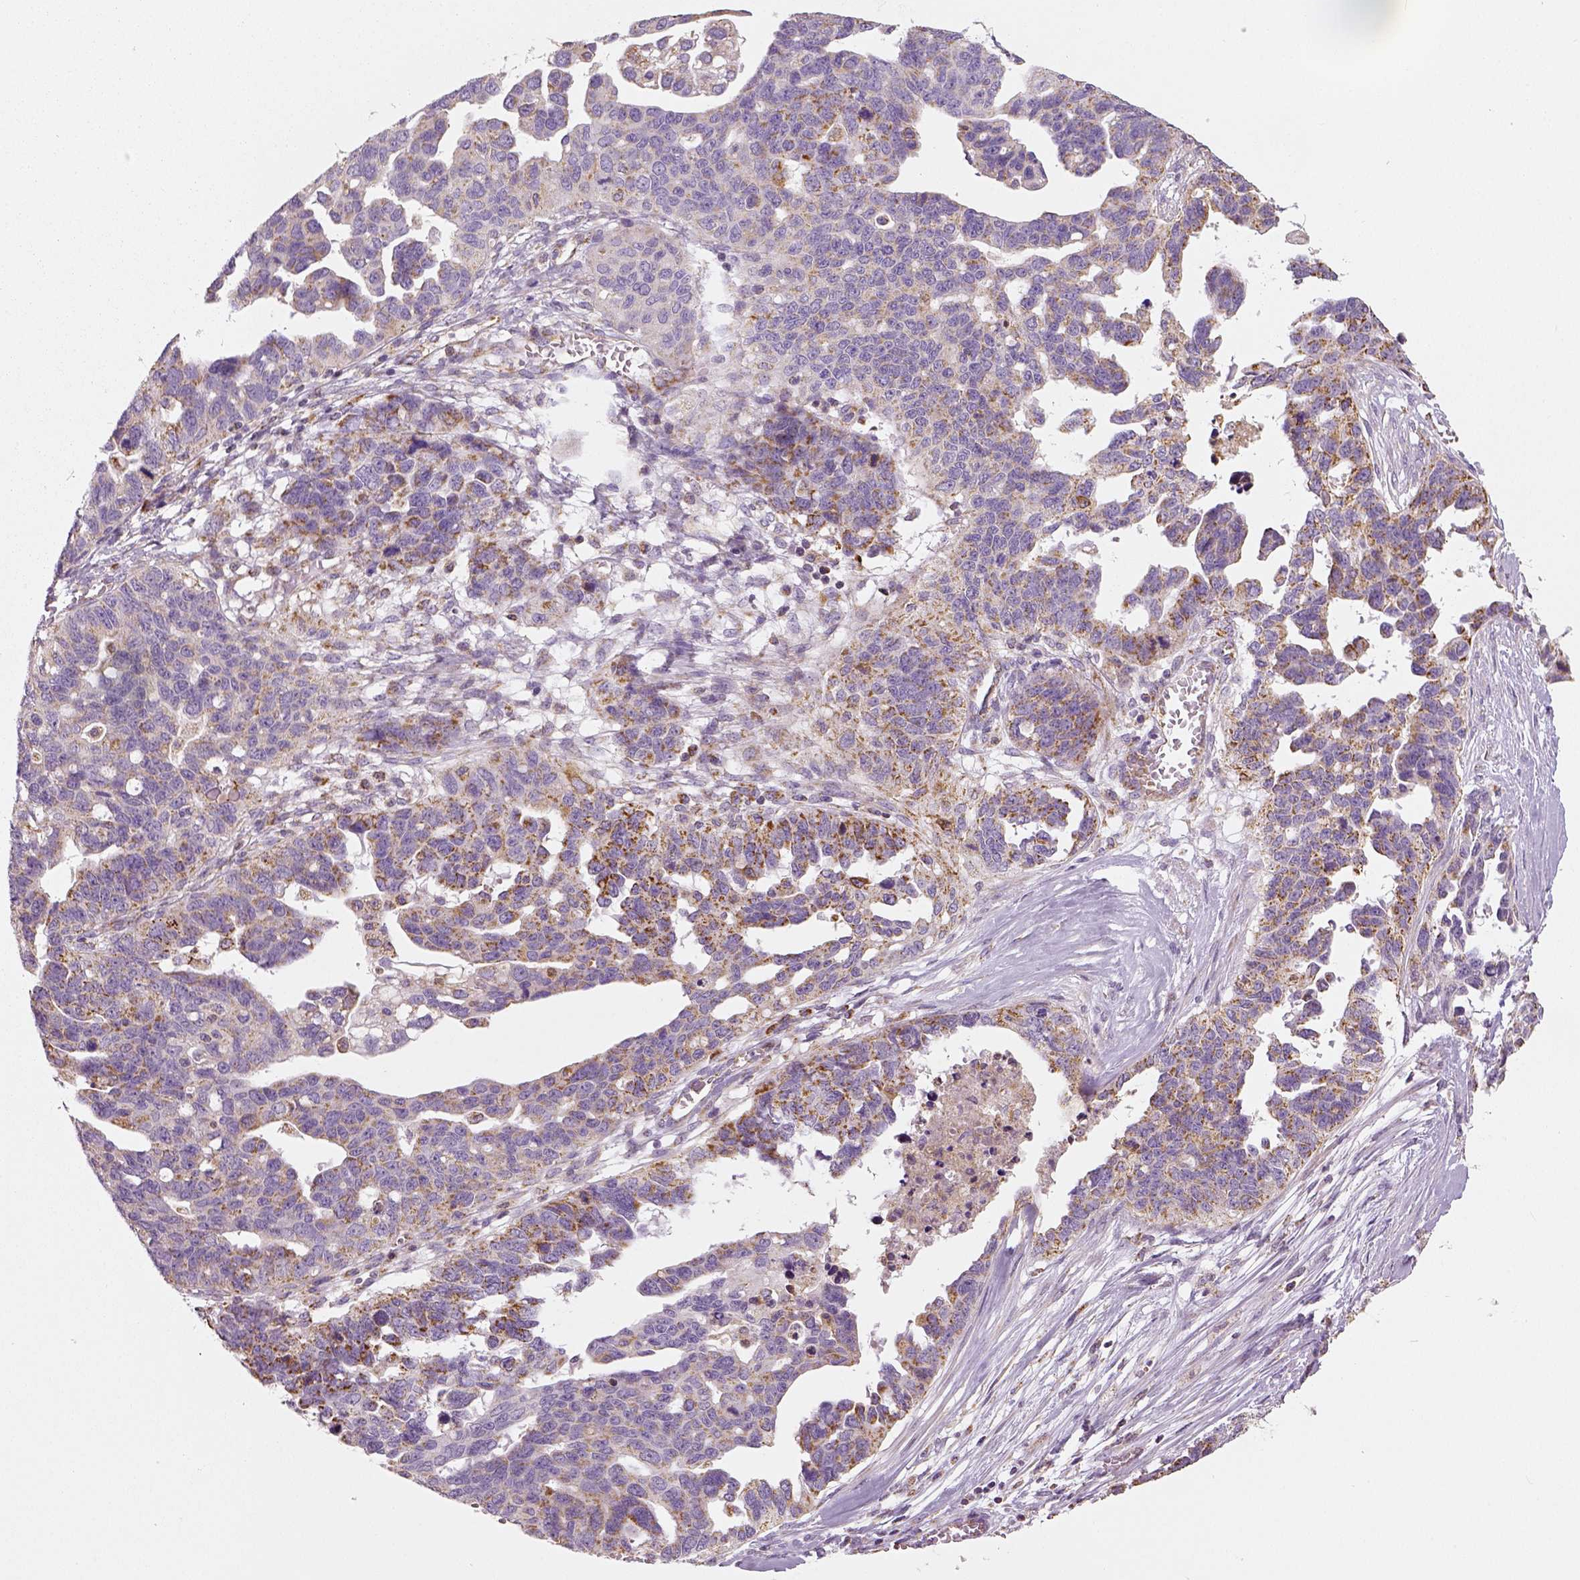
{"staining": {"intensity": "strong", "quantity": "<25%", "location": "cytoplasmic/membranous"}, "tissue": "ovarian cancer", "cell_type": "Tumor cells", "image_type": "cancer", "snomed": [{"axis": "morphology", "description": "Cystadenocarcinoma, serous, NOS"}, {"axis": "topography", "description": "Ovary"}], "caption": "A photomicrograph of human ovarian cancer stained for a protein displays strong cytoplasmic/membranous brown staining in tumor cells.", "gene": "PGAM5", "patient": {"sex": "female", "age": 69}}